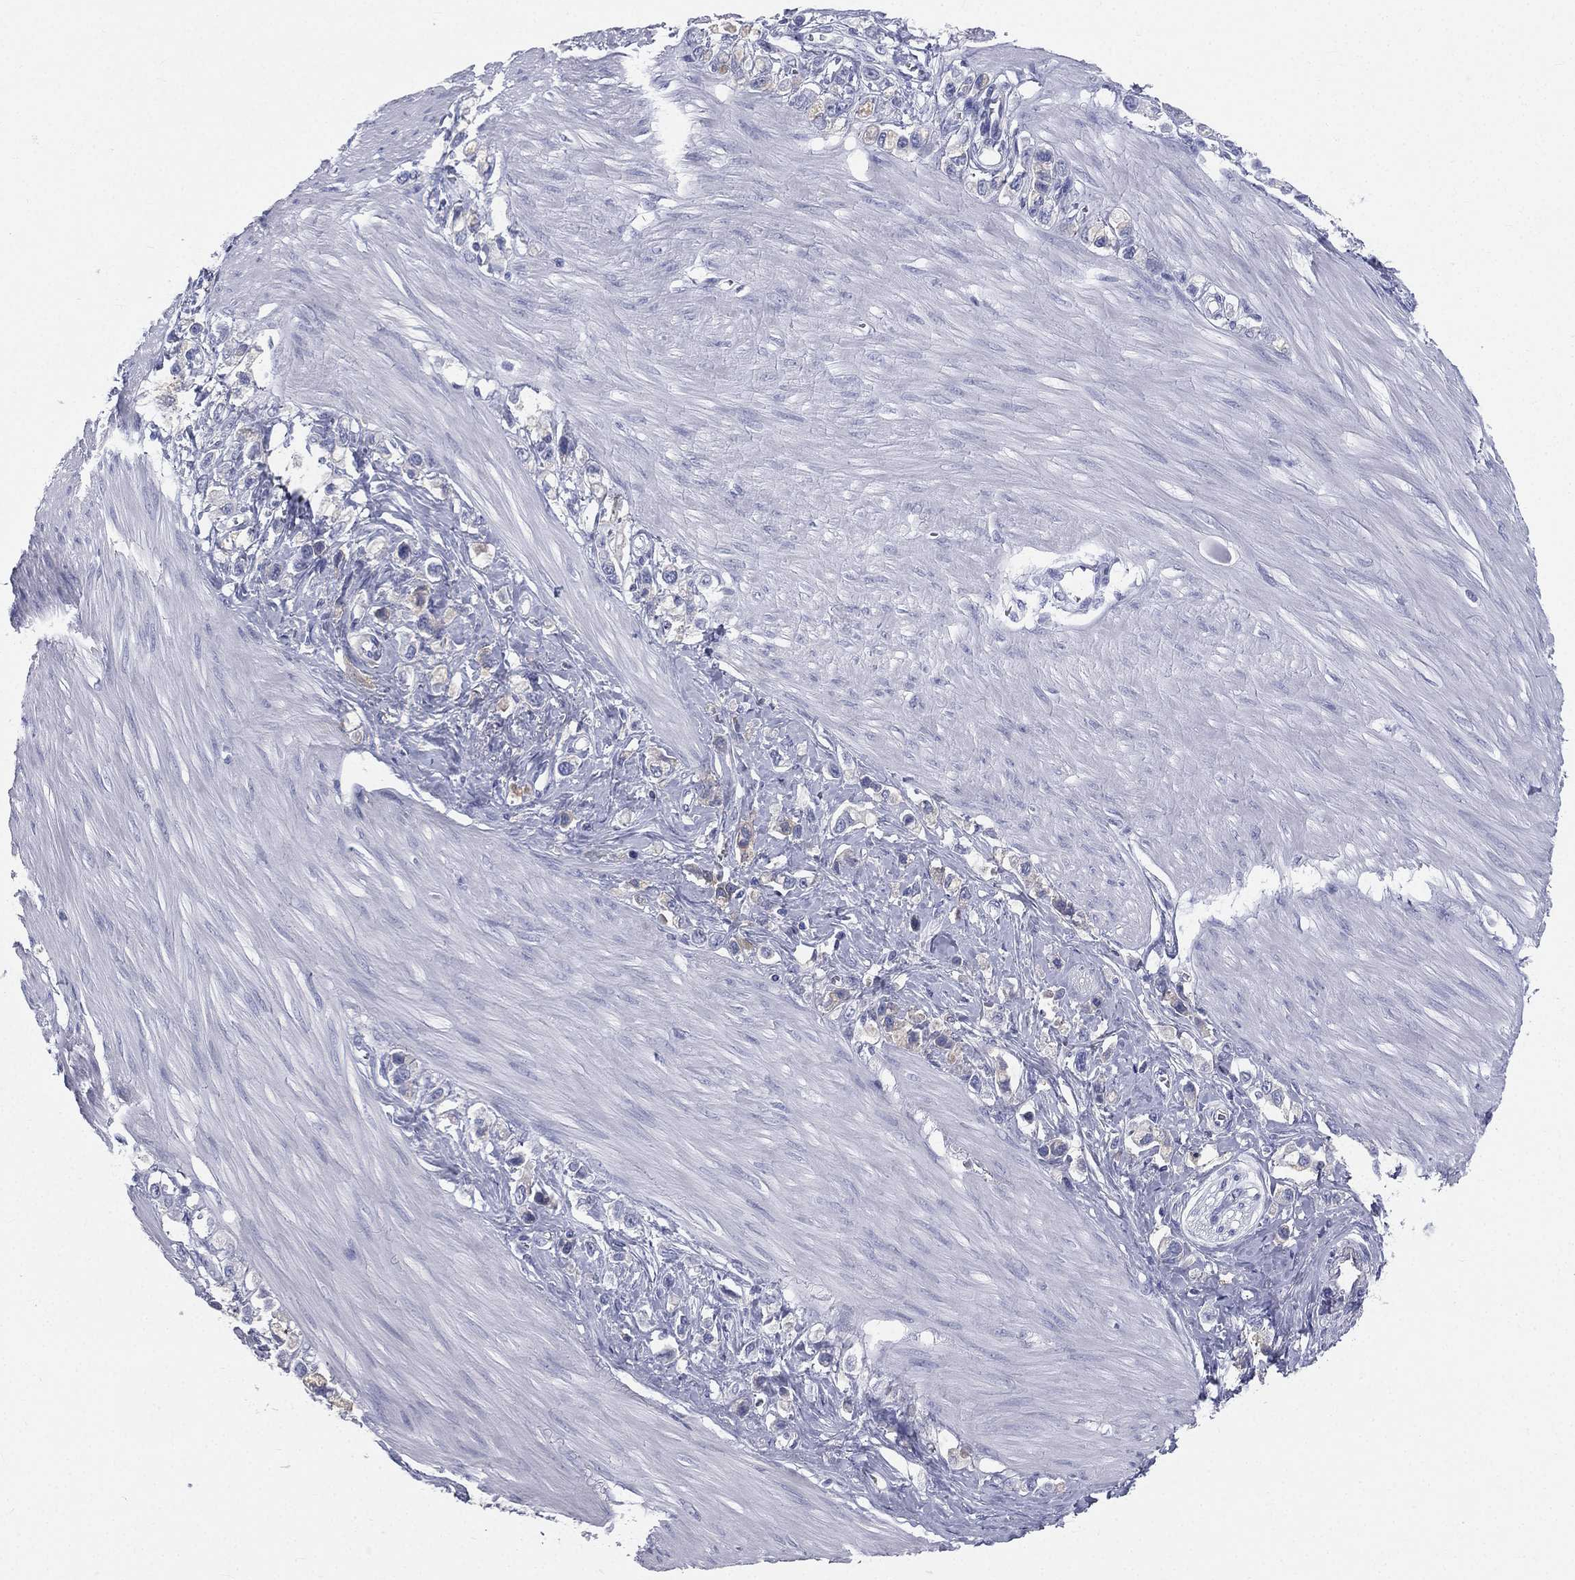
{"staining": {"intensity": "negative", "quantity": "none", "location": "none"}, "tissue": "stomach cancer", "cell_type": "Tumor cells", "image_type": "cancer", "snomed": [{"axis": "morphology", "description": "Normal tissue, NOS"}, {"axis": "morphology", "description": "Adenocarcinoma, NOS"}, {"axis": "morphology", "description": "Adenocarcinoma, High grade"}, {"axis": "topography", "description": "Stomach, upper"}, {"axis": "topography", "description": "Stomach"}], "caption": "DAB (3,3'-diaminobenzidine) immunohistochemical staining of stomach adenocarcinoma reveals no significant staining in tumor cells.", "gene": "HP", "patient": {"sex": "female", "age": 65}}